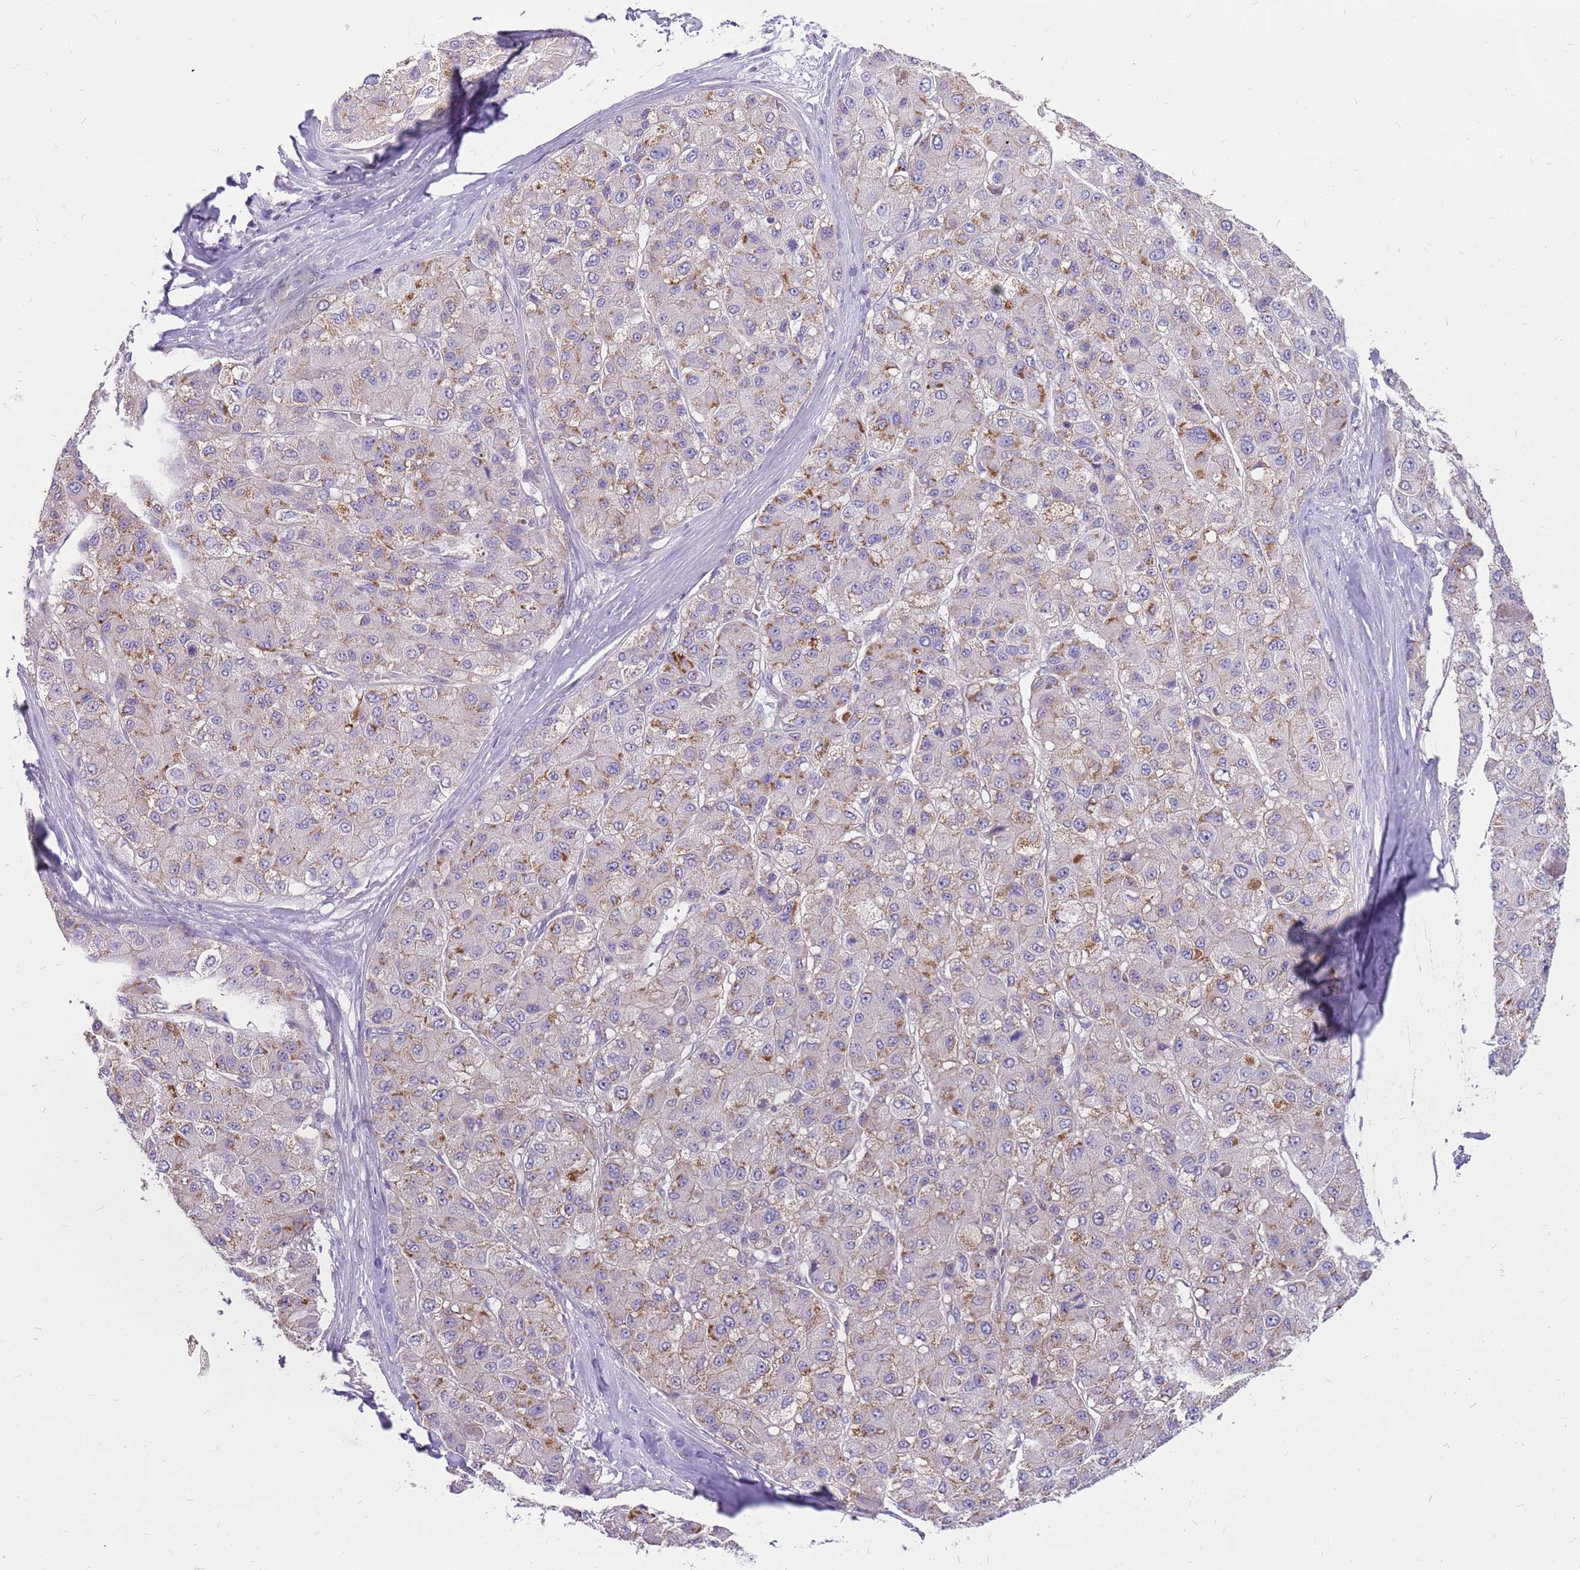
{"staining": {"intensity": "moderate", "quantity": "<25%", "location": "cytoplasmic/membranous"}, "tissue": "liver cancer", "cell_type": "Tumor cells", "image_type": "cancer", "snomed": [{"axis": "morphology", "description": "Carcinoma, Hepatocellular, NOS"}, {"axis": "topography", "description": "Liver"}], "caption": "Liver cancer stained for a protein (brown) displays moderate cytoplasmic/membranous positive expression in approximately <25% of tumor cells.", "gene": "WDR90", "patient": {"sex": "male", "age": 80}}